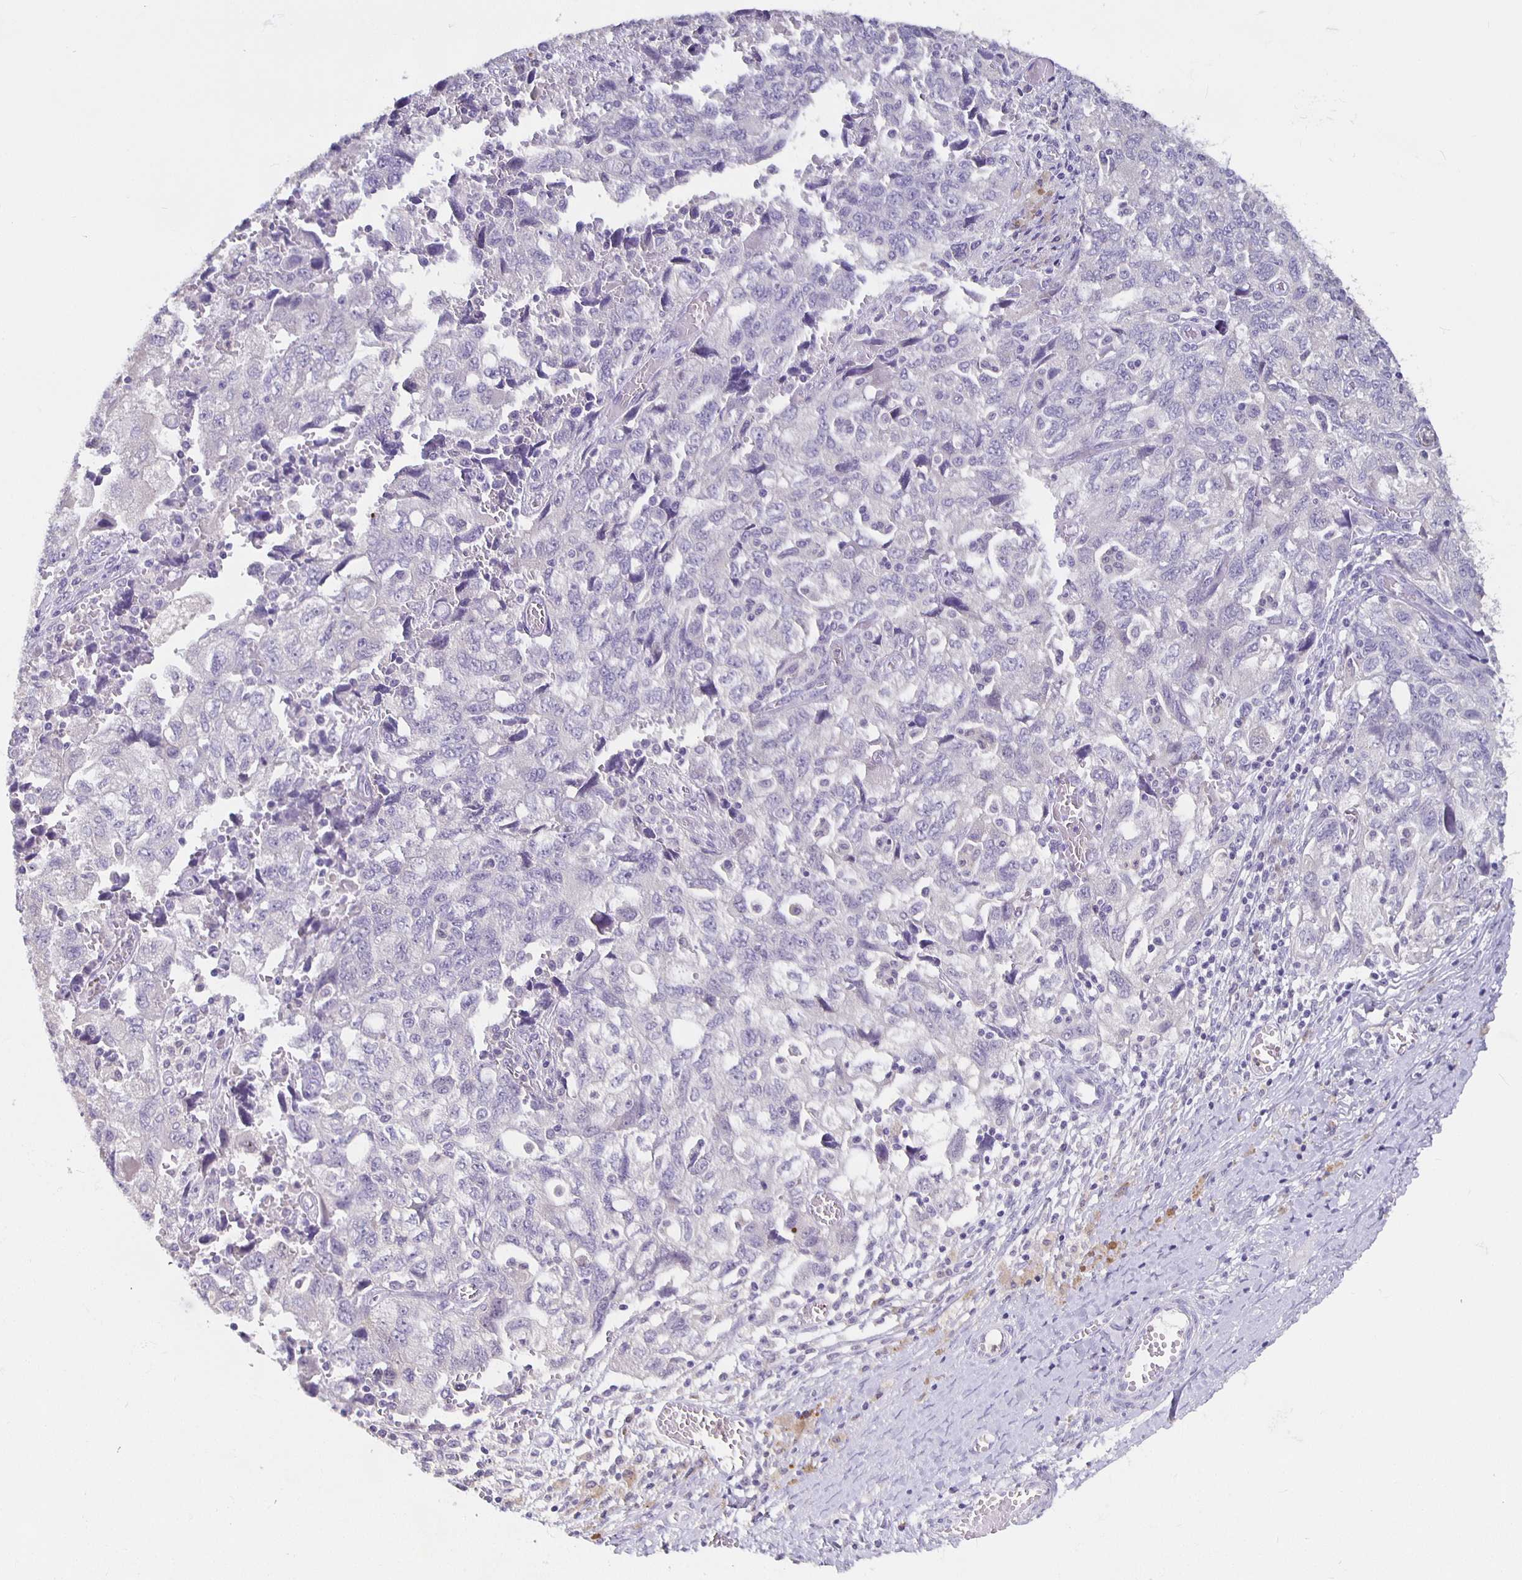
{"staining": {"intensity": "negative", "quantity": "none", "location": "none"}, "tissue": "ovarian cancer", "cell_type": "Tumor cells", "image_type": "cancer", "snomed": [{"axis": "morphology", "description": "Carcinoma, NOS"}, {"axis": "morphology", "description": "Cystadenocarcinoma, serous, NOS"}, {"axis": "topography", "description": "Ovary"}], "caption": "Immunohistochemical staining of carcinoma (ovarian) demonstrates no significant staining in tumor cells.", "gene": "GPX4", "patient": {"sex": "female", "age": 69}}